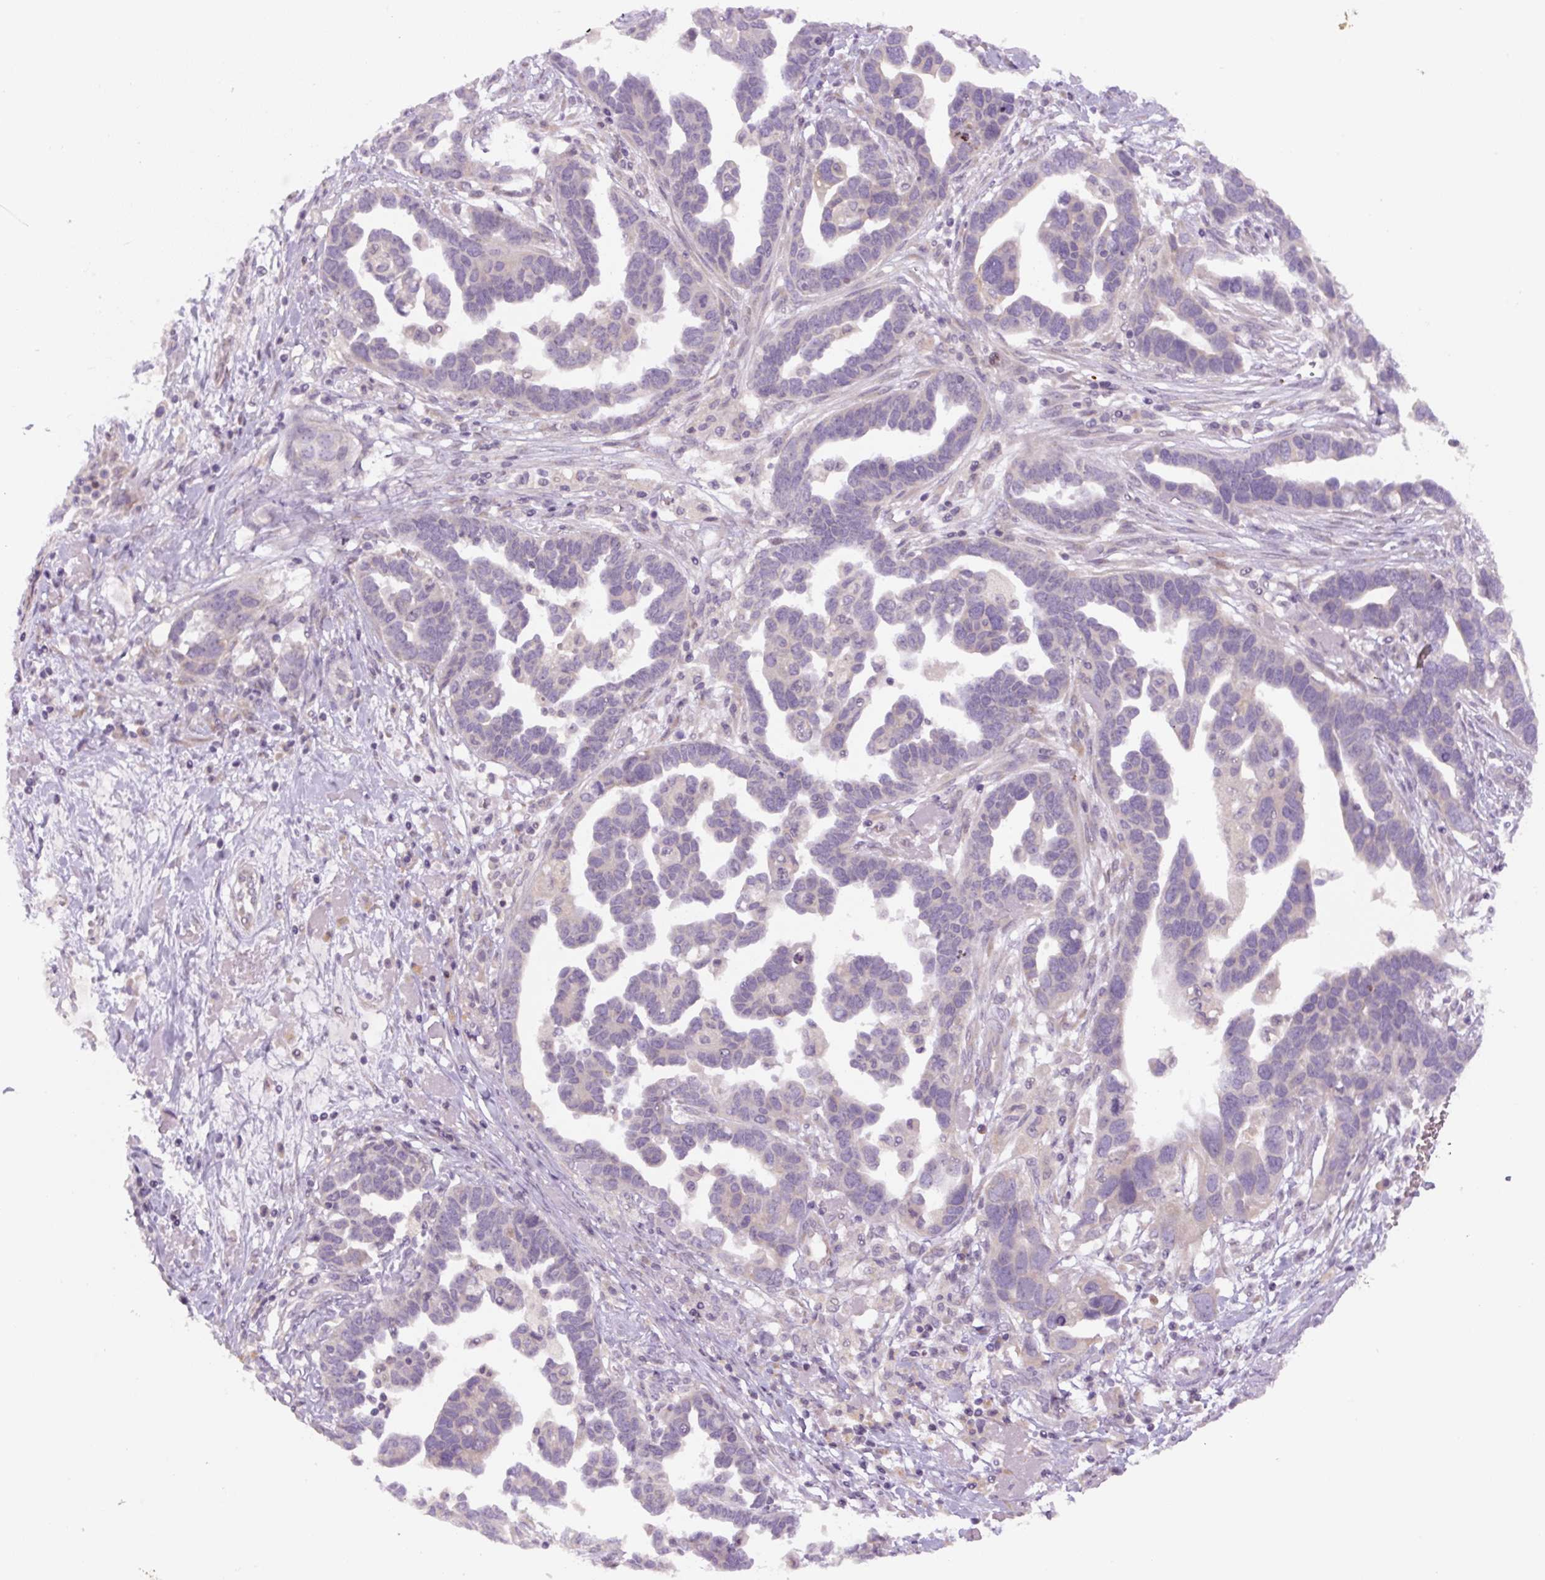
{"staining": {"intensity": "negative", "quantity": "none", "location": "none"}, "tissue": "ovarian cancer", "cell_type": "Tumor cells", "image_type": "cancer", "snomed": [{"axis": "morphology", "description": "Cystadenocarcinoma, serous, NOS"}, {"axis": "topography", "description": "Ovary"}], "caption": "Image shows no significant protein expression in tumor cells of ovarian cancer. (Brightfield microscopy of DAB (3,3'-diaminobenzidine) IHC at high magnification).", "gene": "YIF1B", "patient": {"sex": "female", "age": 54}}